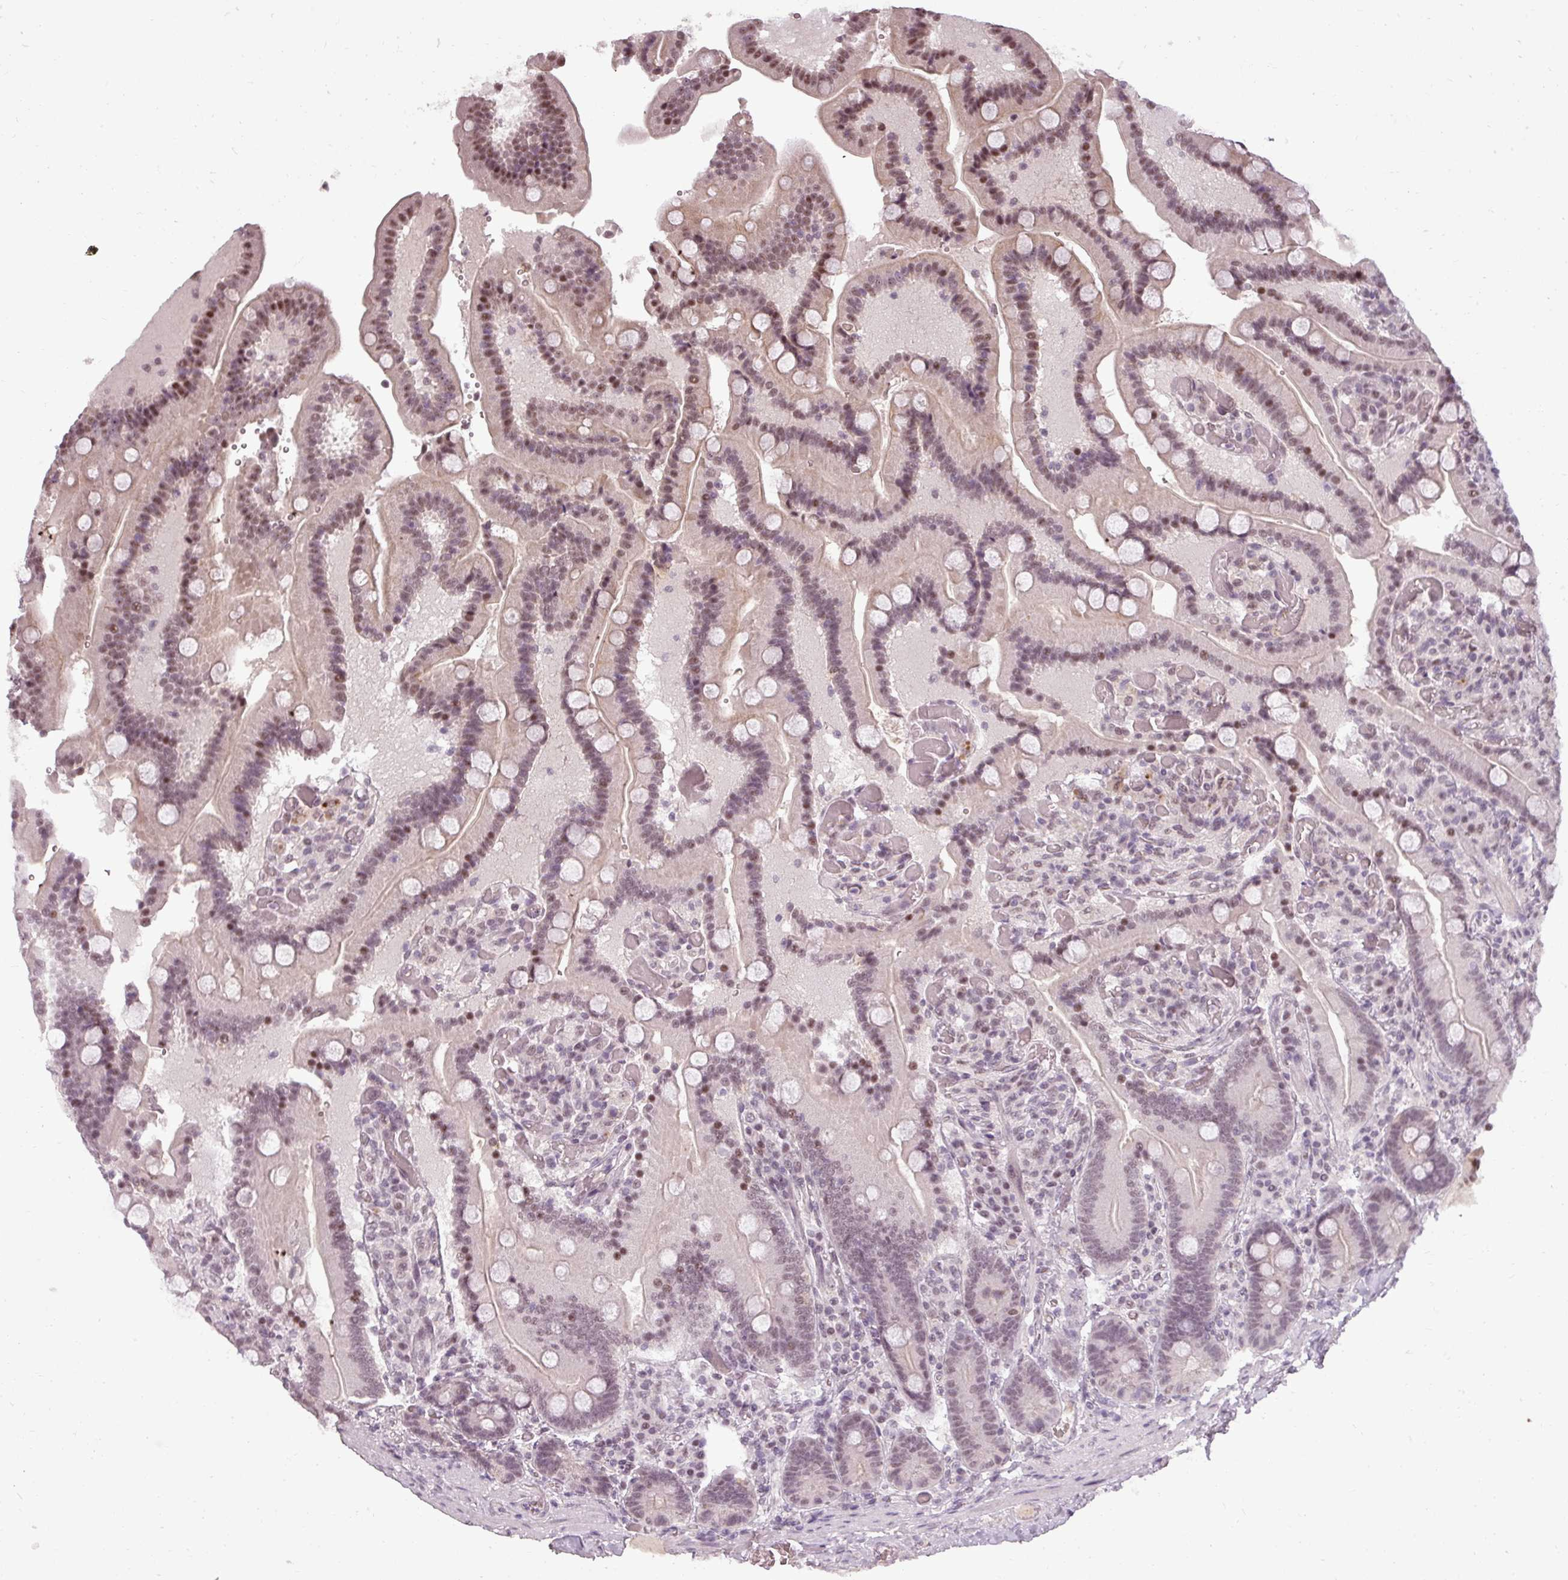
{"staining": {"intensity": "moderate", "quantity": "25%-75%", "location": "nuclear"}, "tissue": "duodenum", "cell_type": "Glandular cells", "image_type": "normal", "snomed": [{"axis": "morphology", "description": "Normal tissue, NOS"}, {"axis": "topography", "description": "Duodenum"}], "caption": "A histopathology image showing moderate nuclear staining in about 25%-75% of glandular cells in benign duodenum, as visualized by brown immunohistochemical staining.", "gene": "BCAS3", "patient": {"sex": "female", "age": 62}}